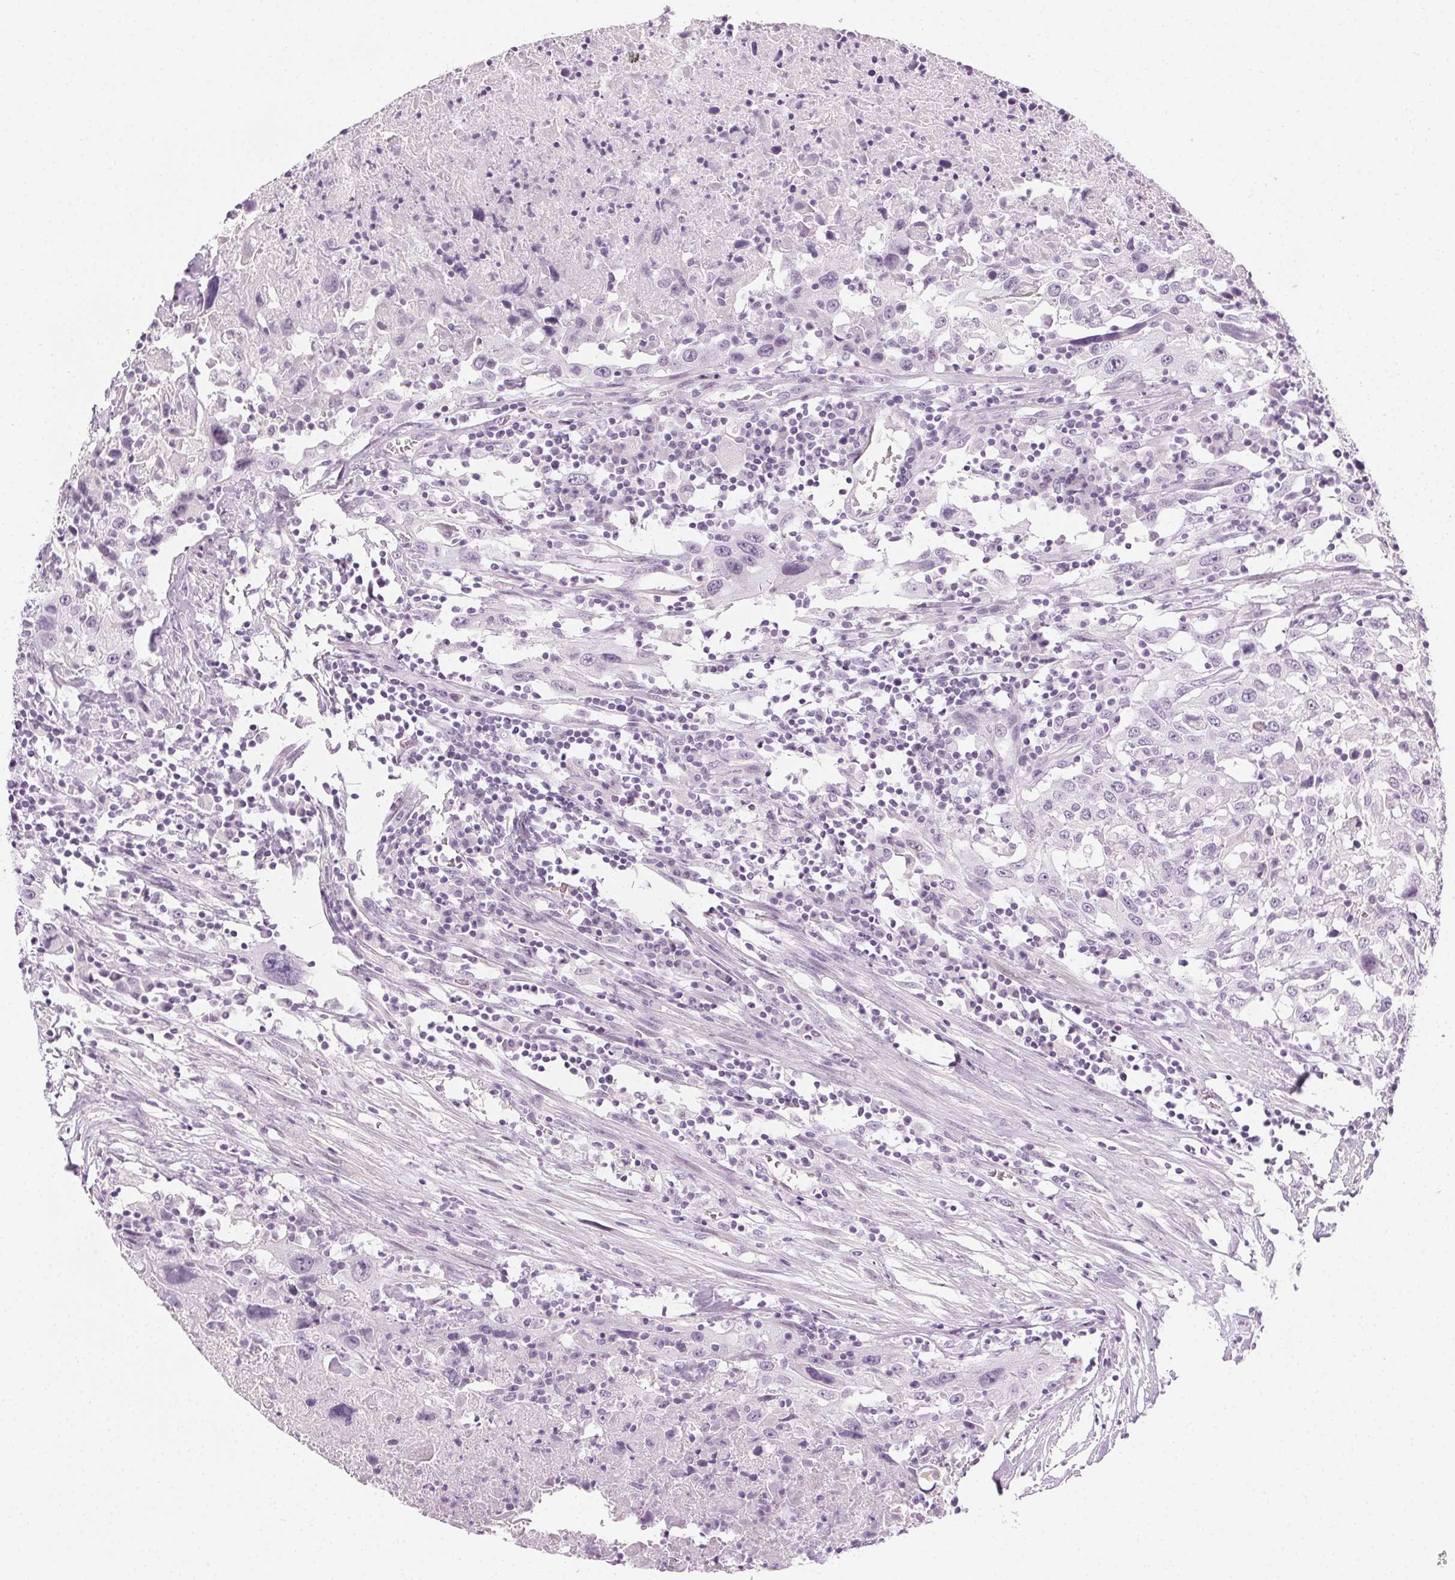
{"staining": {"intensity": "negative", "quantity": "none", "location": "none"}, "tissue": "urothelial cancer", "cell_type": "Tumor cells", "image_type": "cancer", "snomed": [{"axis": "morphology", "description": "Urothelial carcinoma, High grade"}, {"axis": "topography", "description": "Urinary bladder"}], "caption": "This is a histopathology image of IHC staining of urothelial carcinoma (high-grade), which shows no positivity in tumor cells.", "gene": "AIF1L", "patient": {"sex": "male", "age": 61}}